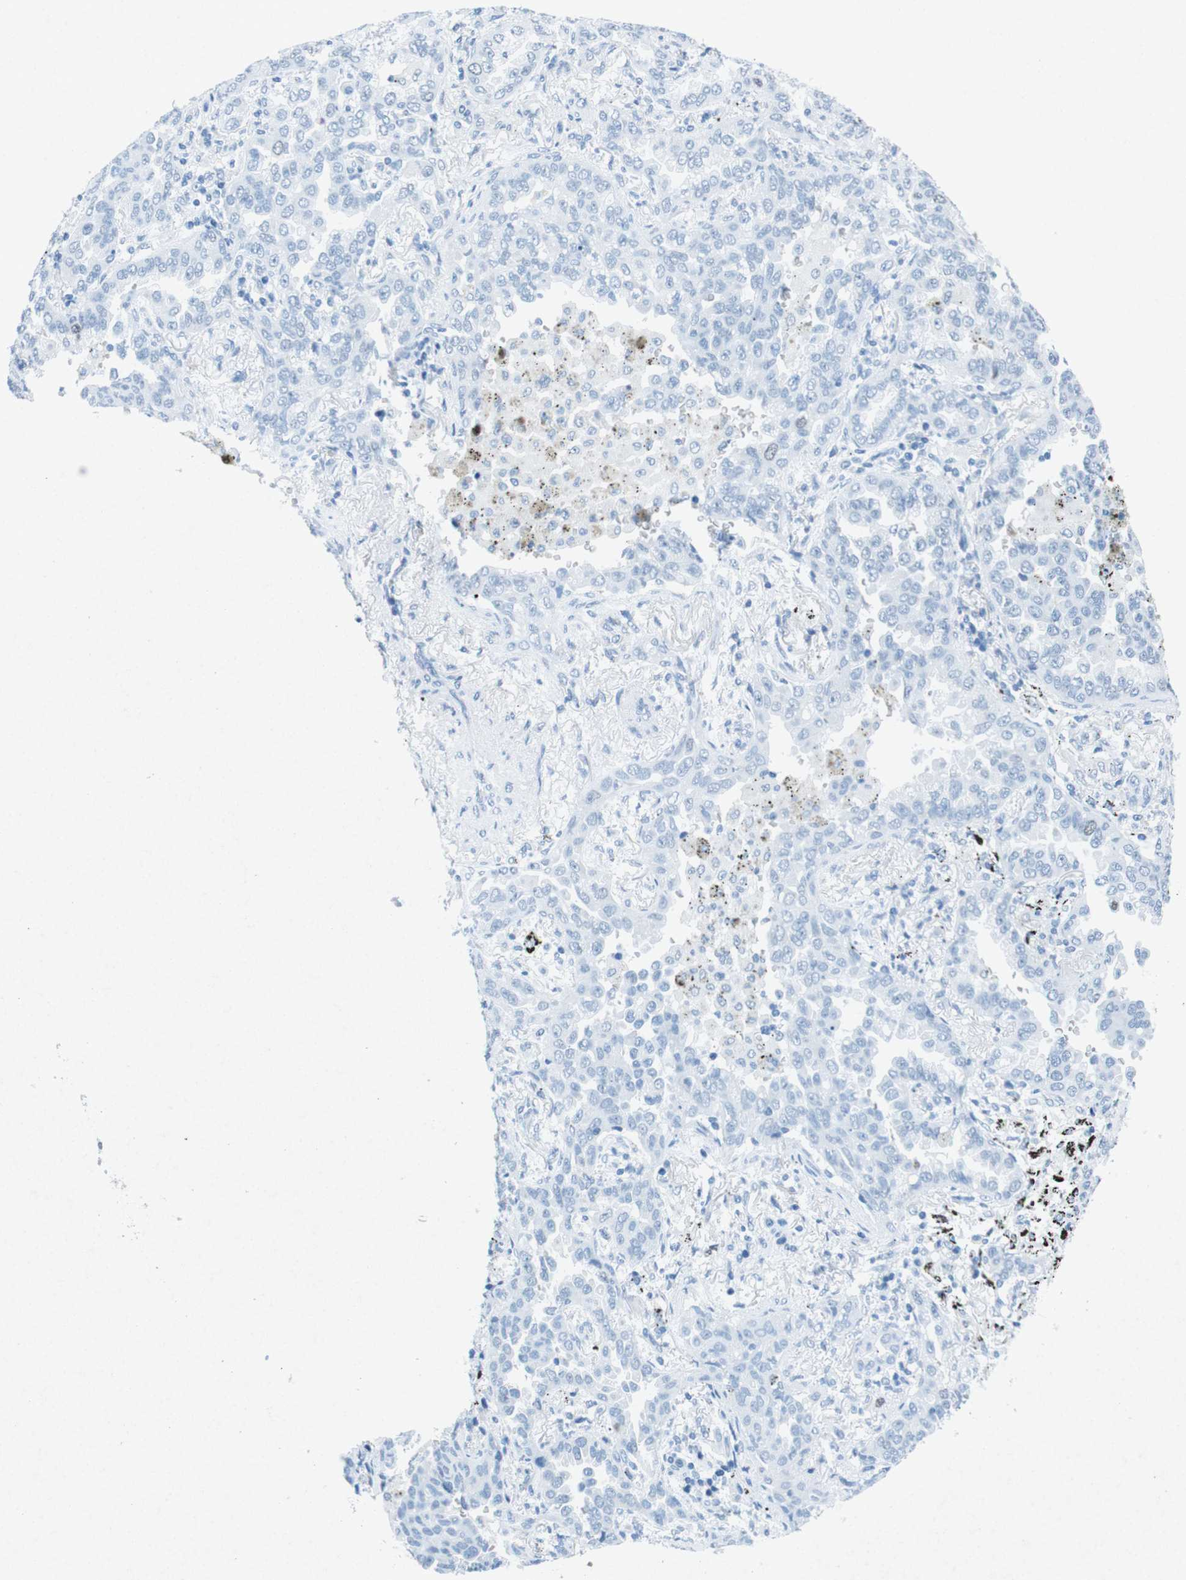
{"staining": {"intensity": "negative", "quantity": "none", "location": "none"}, "tissue": "lung cancer", "cell_type": "Tumor cells", "image_type": "cancer", "snomed": [{"axis": "morphology", "description": "Normal tissue, NOS"}, {"axis": "morphology", "description": "Adenocarcinoma, NOS"}, {"axis": "topography", "description": "Lung"}], "caption": "The immunohistochemistry (IHC) micrograph has no significant expression in tumor cells of lung cancer (adenocarcinoma) tissue.", "gene": "CTAG1B", "patient": {"sex": "male", "age": 59}}